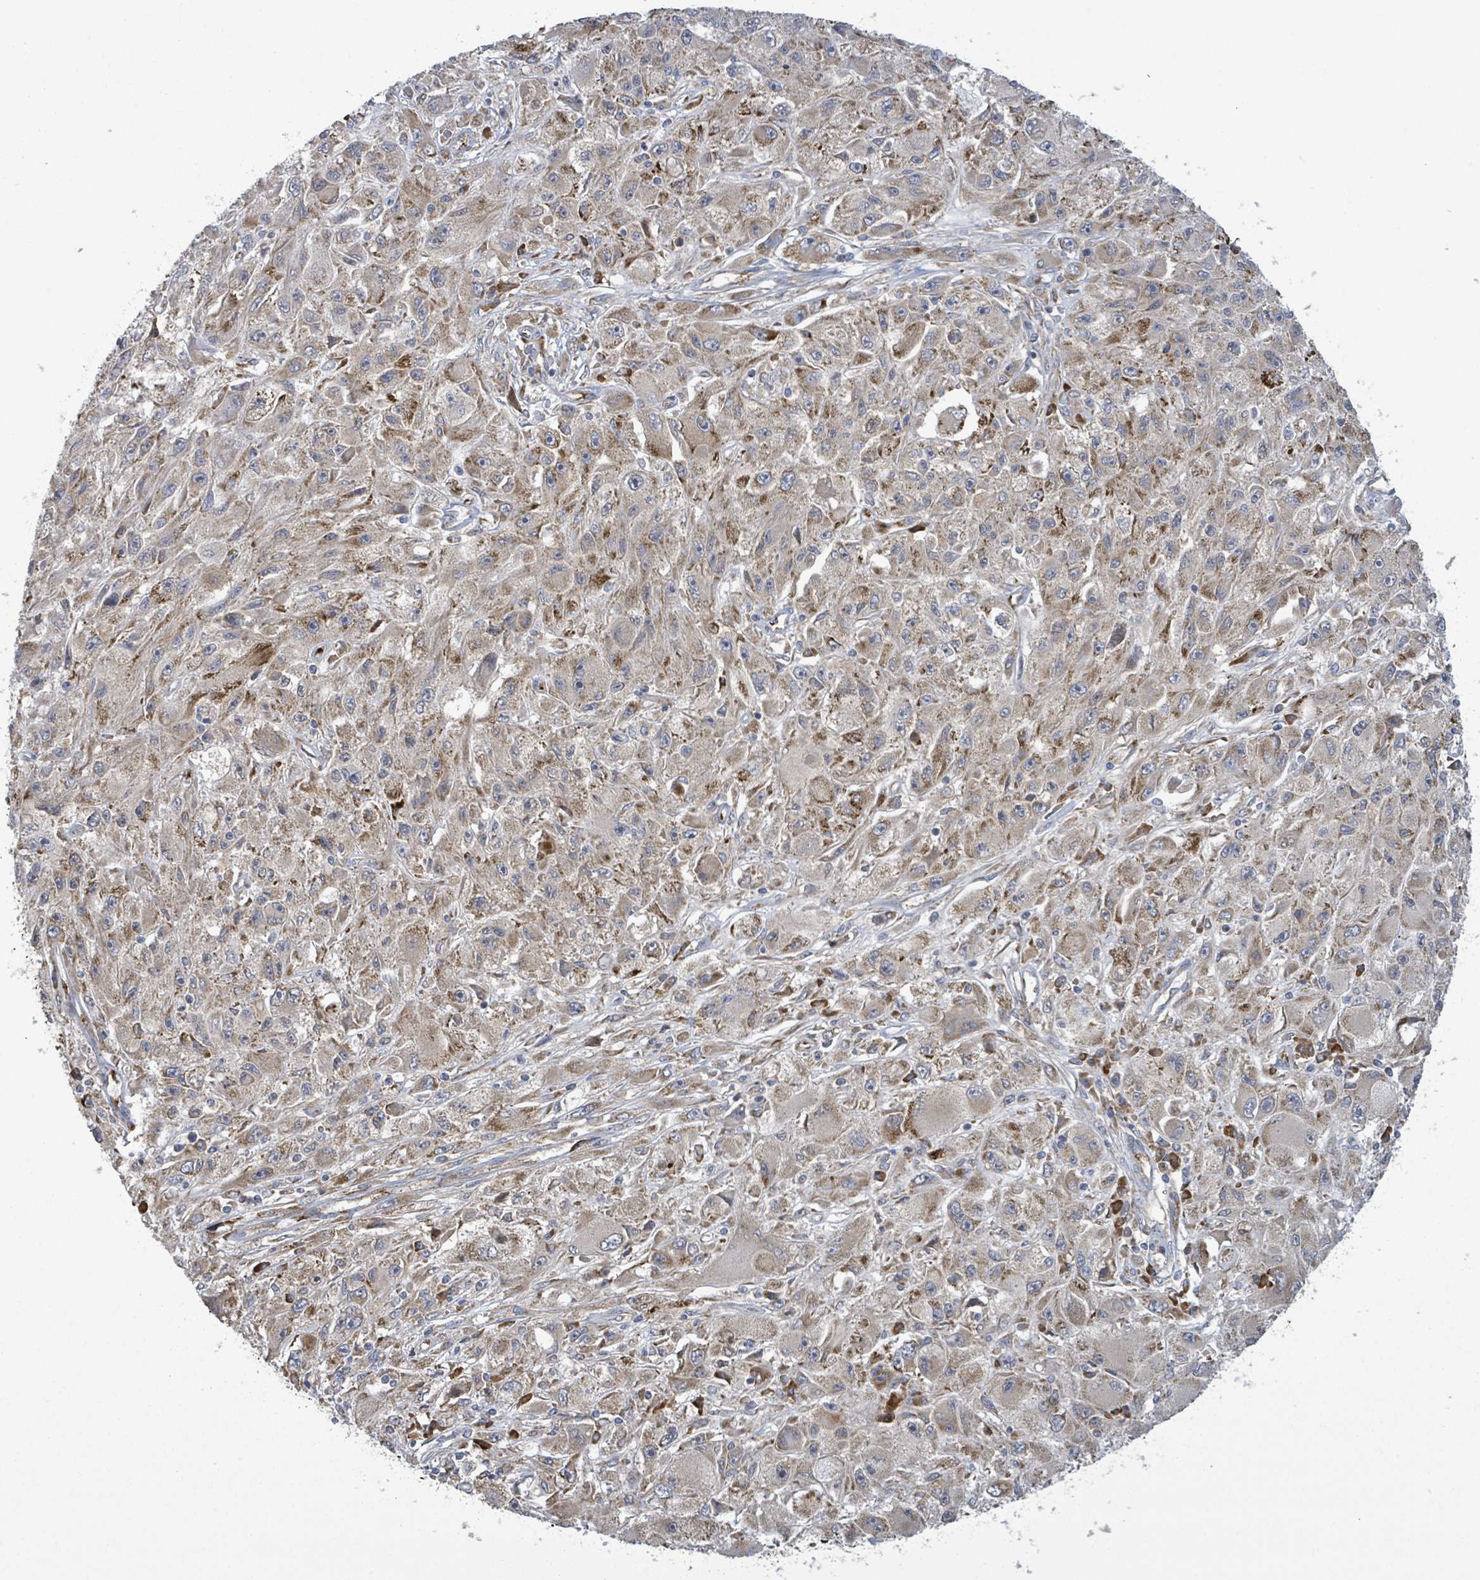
{"staining": {"intensity": "moderate", "quantity": "<25%", "location": "cytoplasmic/membranous"}, "tissue": "melanoma", "cell_type": "Tumor cells", "image_type": "cancer", "snomed": [{"axis": "morphology", "description": "Malignant melanoma, Metastatic site"}, {"axis": "topography", "description": "Skin"}], "caption": "Immunohistochemistry (IHC) staining of melanoma, which reveals low levels of moderate cytoplasmic/membranous positivity in about <25% of tumor cells indicating moderate cytoplasmic/membranous protein expression. The staining was performed using DAB (brown) for protein detection and nuclei were counterstained in hematoxylin (blue).", "gene": "NOMO1", "patient": {"sex": "male", "age": 53}}